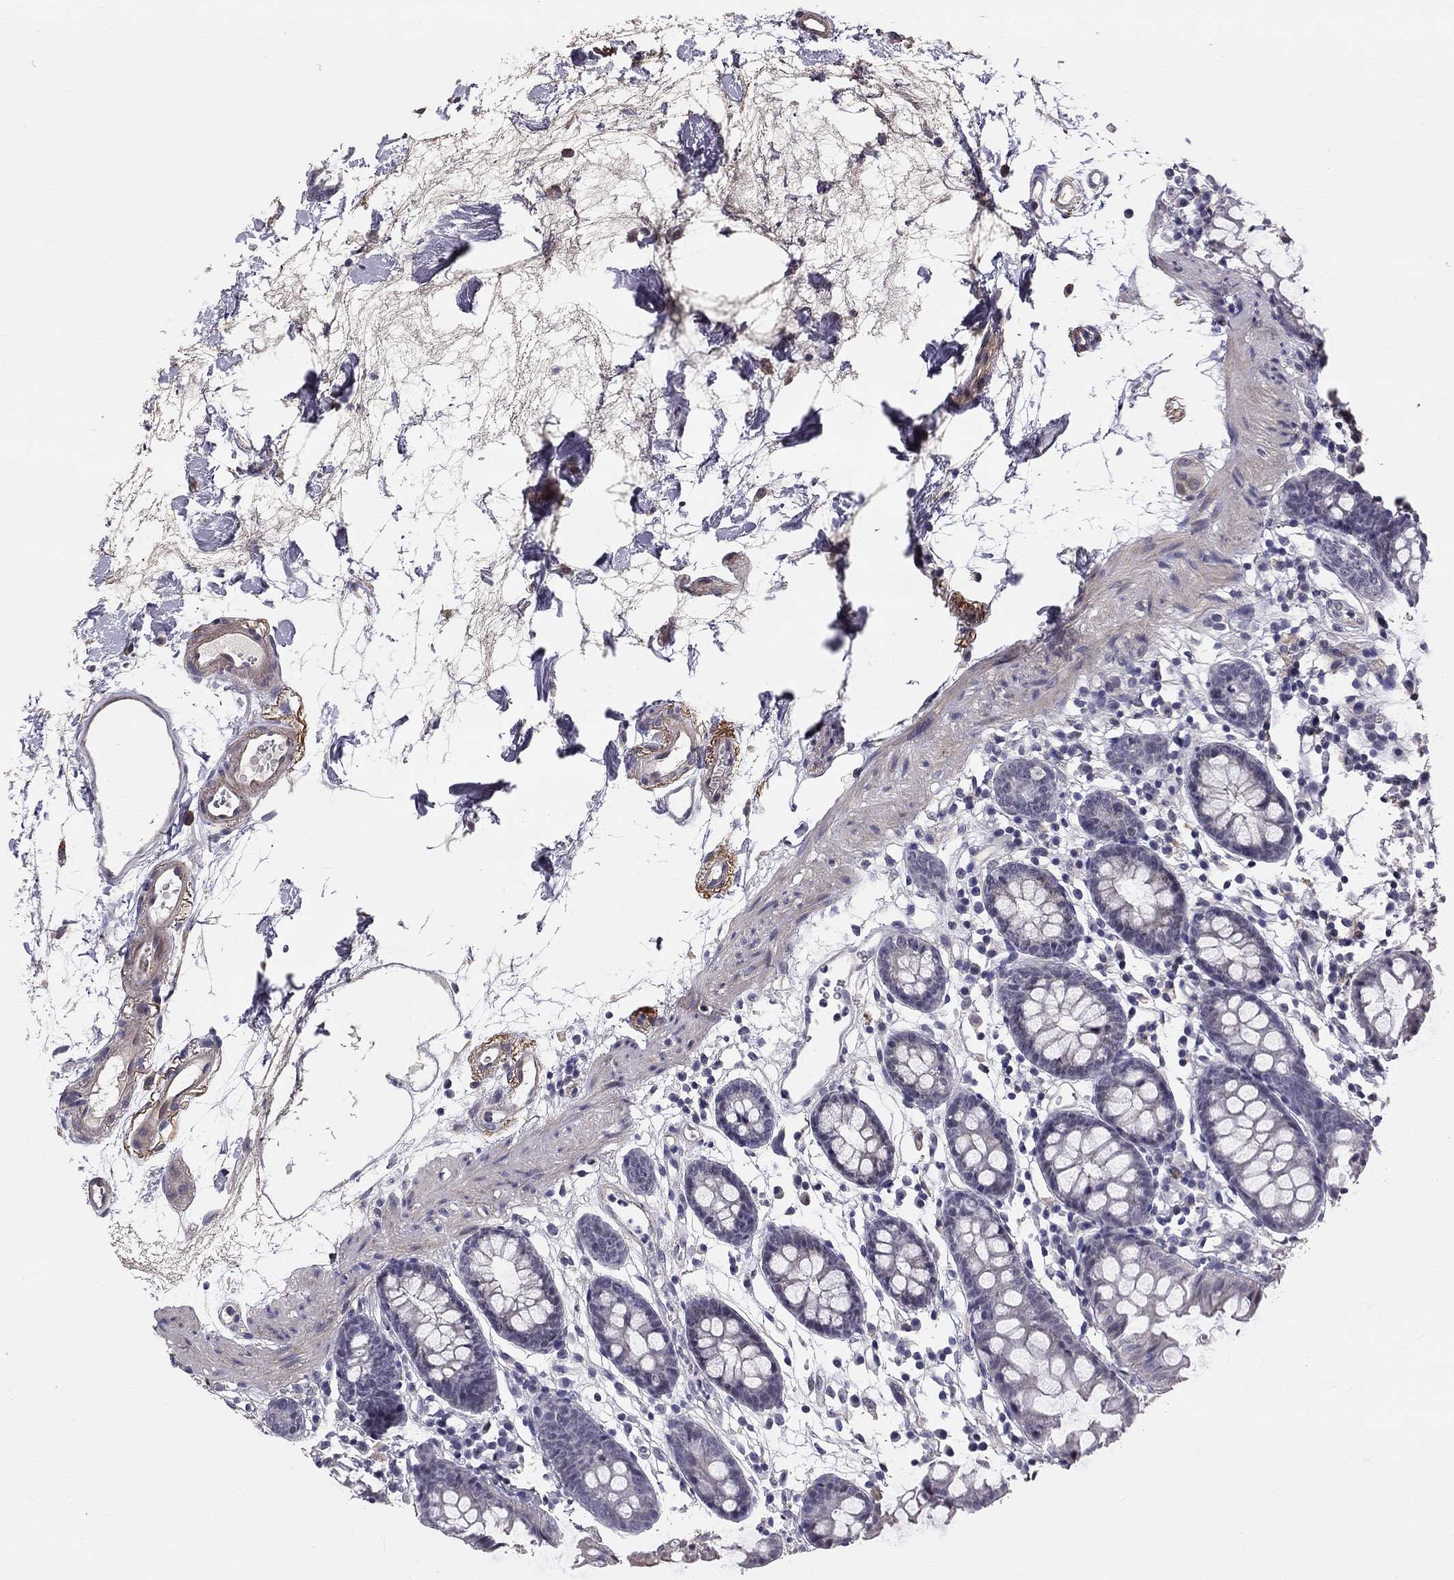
{"staining": {"intensity": "negative", "quantity": "none", "location": "none"}, "tissue": "colon", "cell_type": "Endothelial cells", "image_type": "normal", "snomed": [{"axis": "morphology", "description": "Normal tissue, NOS"}, {"axis": "topography", "description": "Colon"}], "caption": "IHC photomicrograph of benign colon: colon stained with DAB (3,3'-diaminobenzidine) exhibits no significant protein staining in endothelial cells. The staining is performed using DAB (3,3'-diaminobenzidine) brown chromogen with nuclei counter-stained in using hematoxylin.", "gene": "GJB4", "patient": {"sex": "female", "age": 84}}